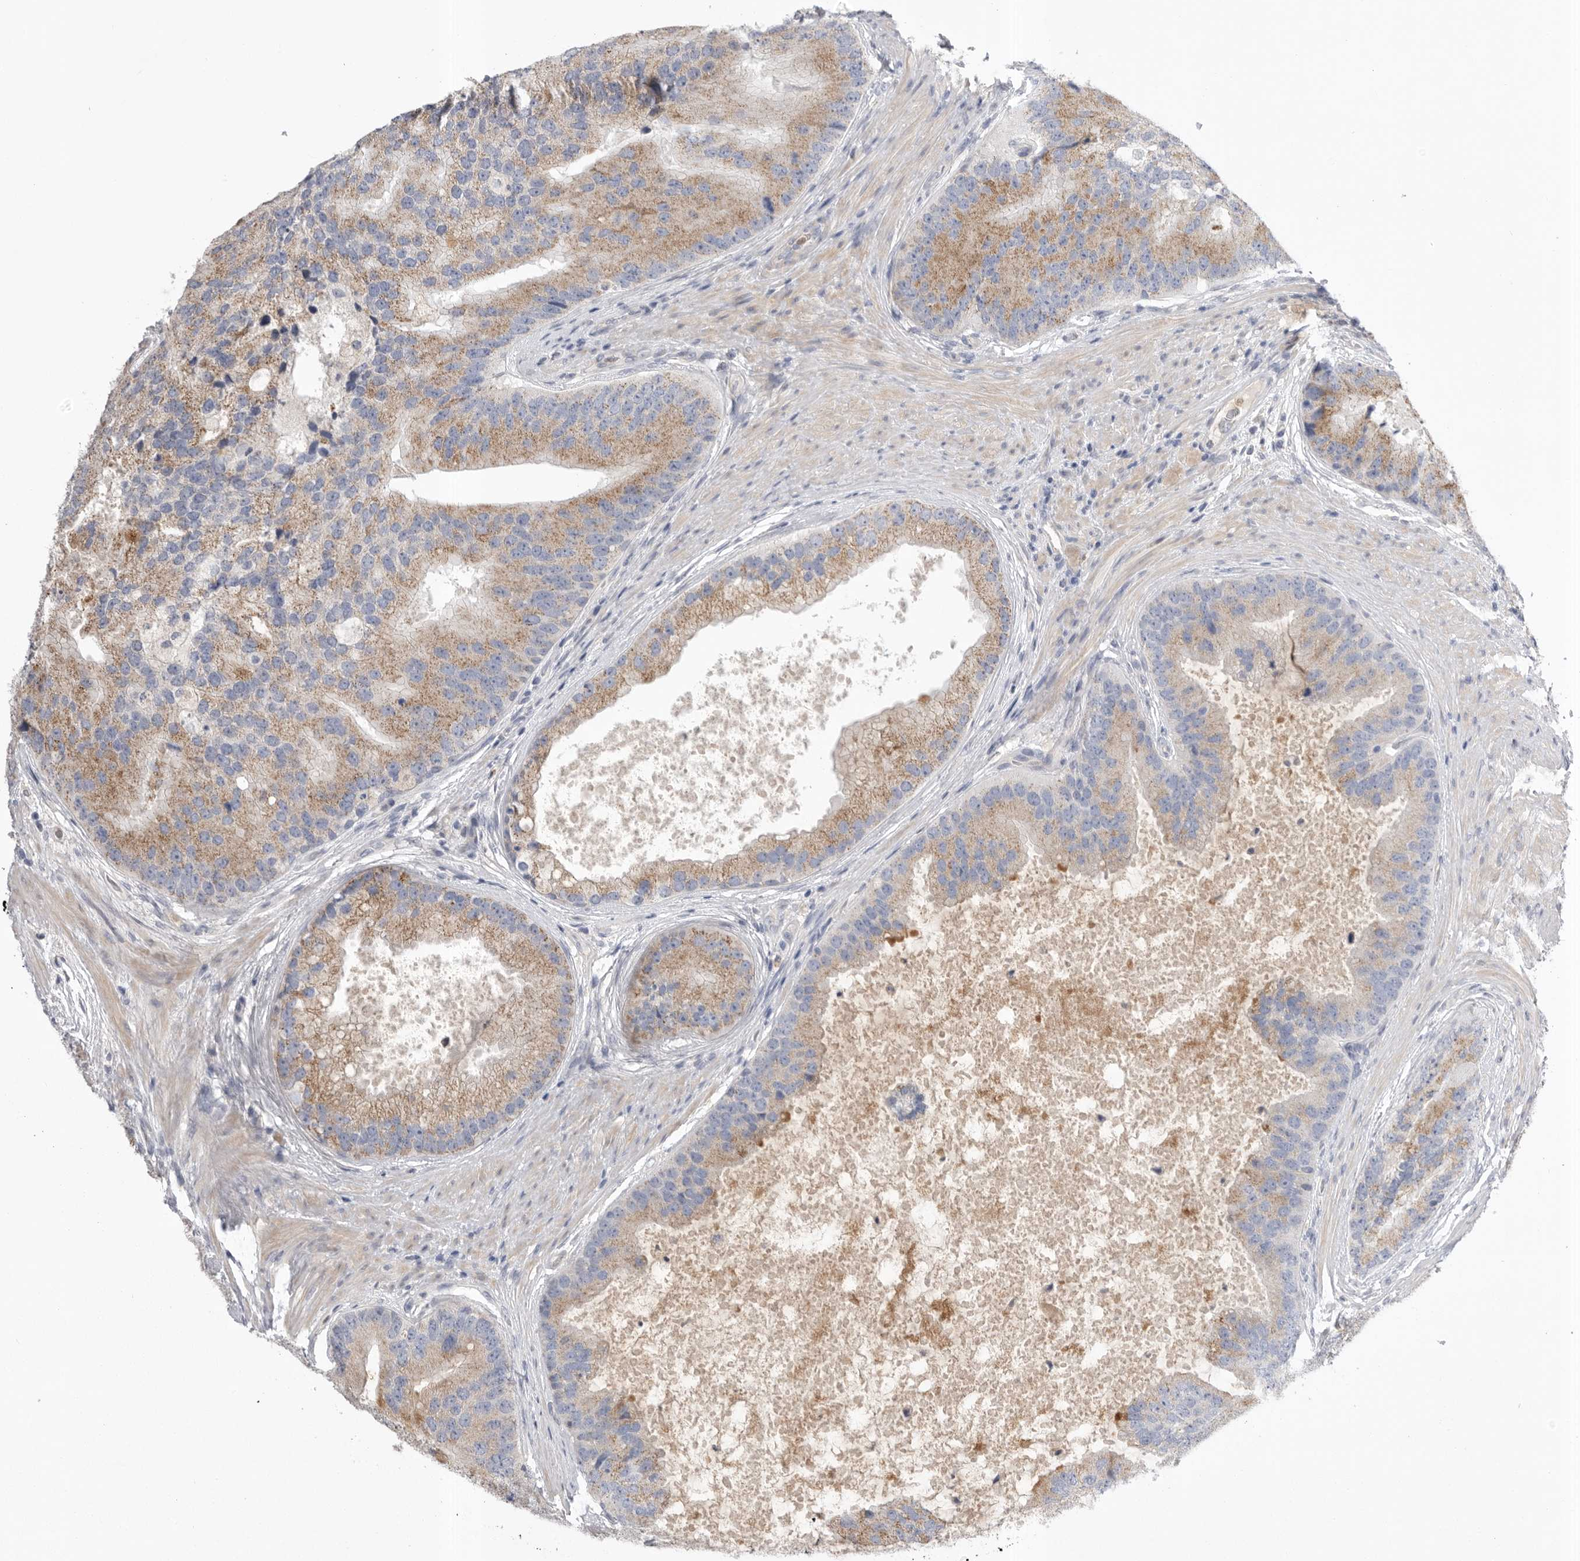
{"staining": {"intensity": "moderate", "quantity": "25%-75%", "location": "cytoplasmic/membranous"}, "tissue": "prostate cancer", "cell_type": "Tumor cells", "image_type": "cancer", "snomed": [{"axis": "morphology", "description": "Adenocarcinoma, High grade"}, {"axis": "topography", "description": "Prostate"}], "caption": "This is a micrograph of immunohistochemistry staining of prostate cancer (high-grade adenocarcinoma), which shows moderate expression in the cytoplasmic/membranous of tumor cells.", "gene": "CCDC126", "patient": {"sex": "male", "age": 70}}